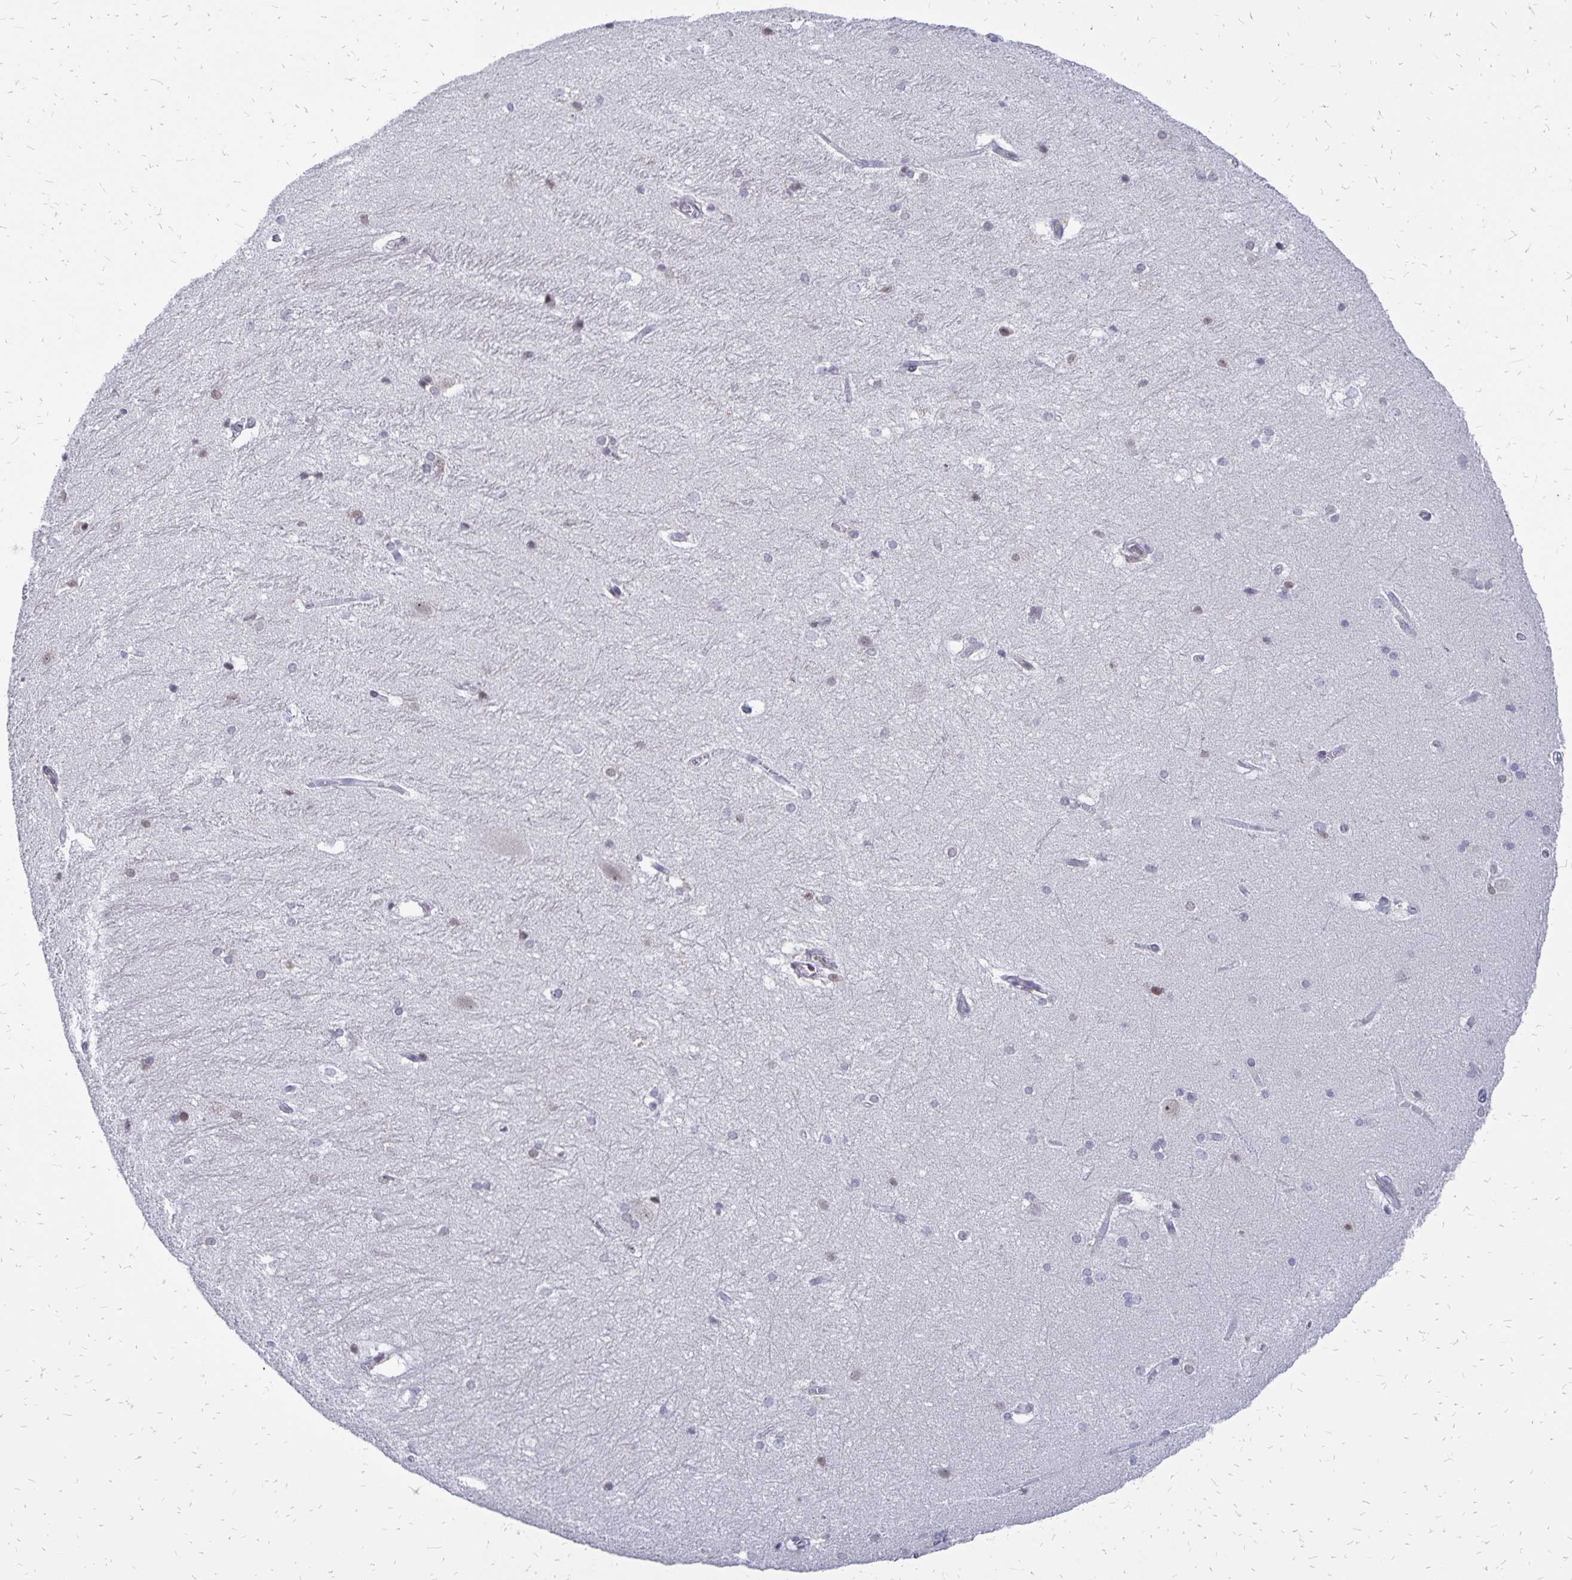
{"staining": {"intensity": "negative", "quantity": "none", "location": "none"}, "tissue": "hippocampus", "cell_type": "Glial cells", "image_type": "normal", "snomed": [{"axis": "morphology", "description": "Normal tissue, NOS"}, {"axis": "topography", "description": "Cerebral cortex"}, {"axis": "topography", "description": "Hippocampus"}], "caption": "Immunohistochemical staining of benign human hippocampus reveals no significant positivity in glial cells. The staining was performed using DAB (3,3'-diaminobenzidine) to visualize the protein expression in brown, while the nuclei were stained in blue with hematoxylin (Magnification: 20x).", "gene": "DCK", "patient": {"sex": "female", "age": 19}}